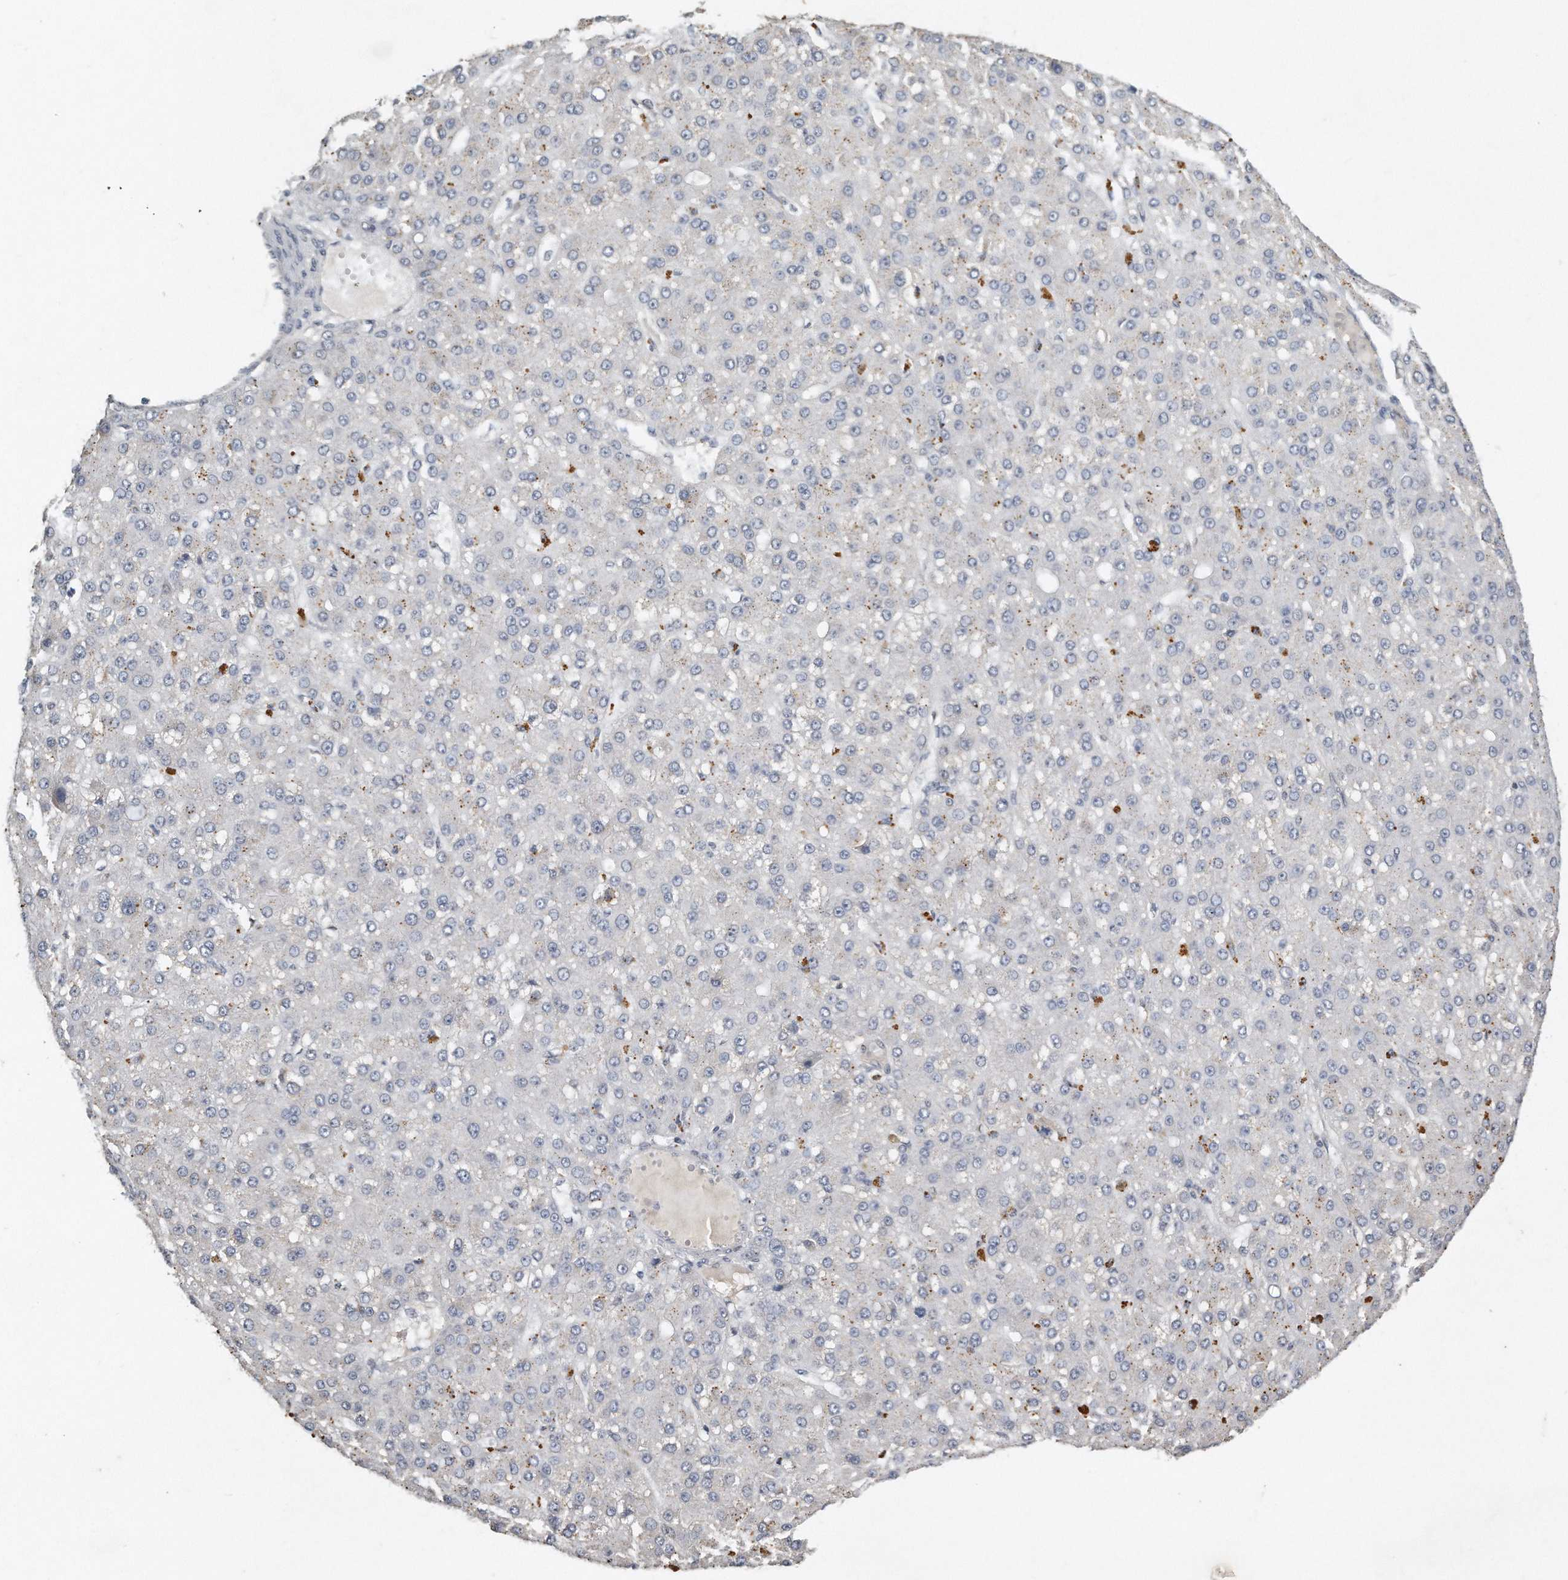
{"staining": {"intensity": "weak", "quantity": "<25%", "location": "cytoplasmic/membranous"}, "tissue": "liver cancer", "cell_type": "Tumor cells", "image_type": "cancer", "snomed": [{"axis": "morphology", "description": "Carcinoma, Hepatocellular, NOS"}, {"axis": "topography", "description": "Liver"}], "caption": "The photomicrograph reveals no significant staining in tumor cells of hepatocellular carcinoma (liver).", "gene": "CAMK1", "patient": {"sex": "male", "age": 67}}